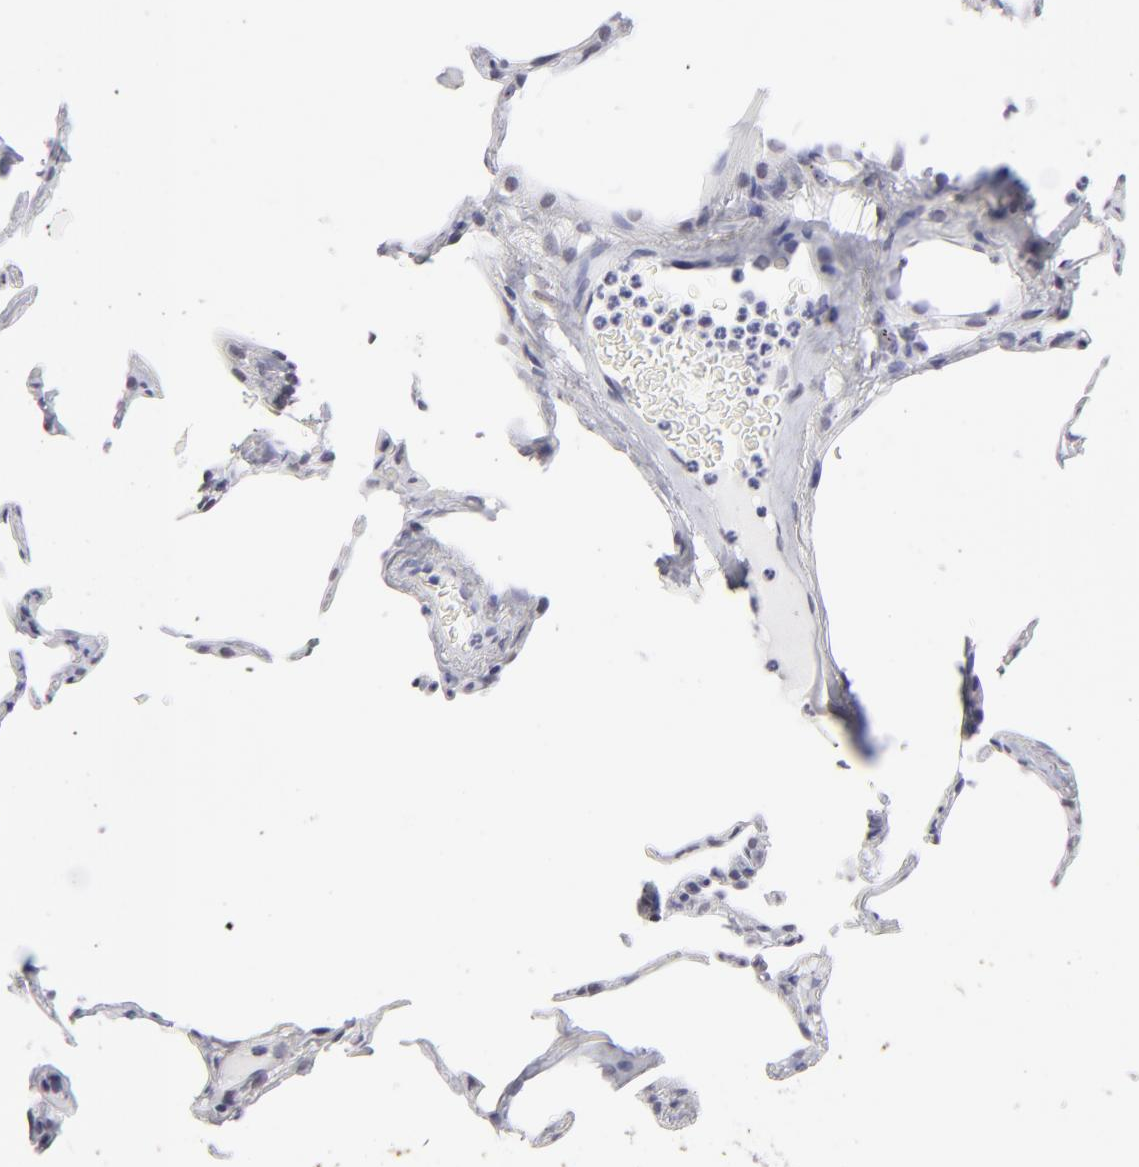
{"staining": {"intensity": "negative", "quantity": "none", "location": "none"}, "tissue": "lung", "cell_type": "Alveolar cells", "image_type": "normal", "snomed": [{"axis": "morphology", "description": "Normal tissue, NOS"}, {"axis": "topography", "description": "Lung"}], "caption": "This is an IHC histopathology image of normal lung. There is no staining in alveolar cells.", "gene": "ALDOB", "patient": {"sex": "female", "age": 75}}